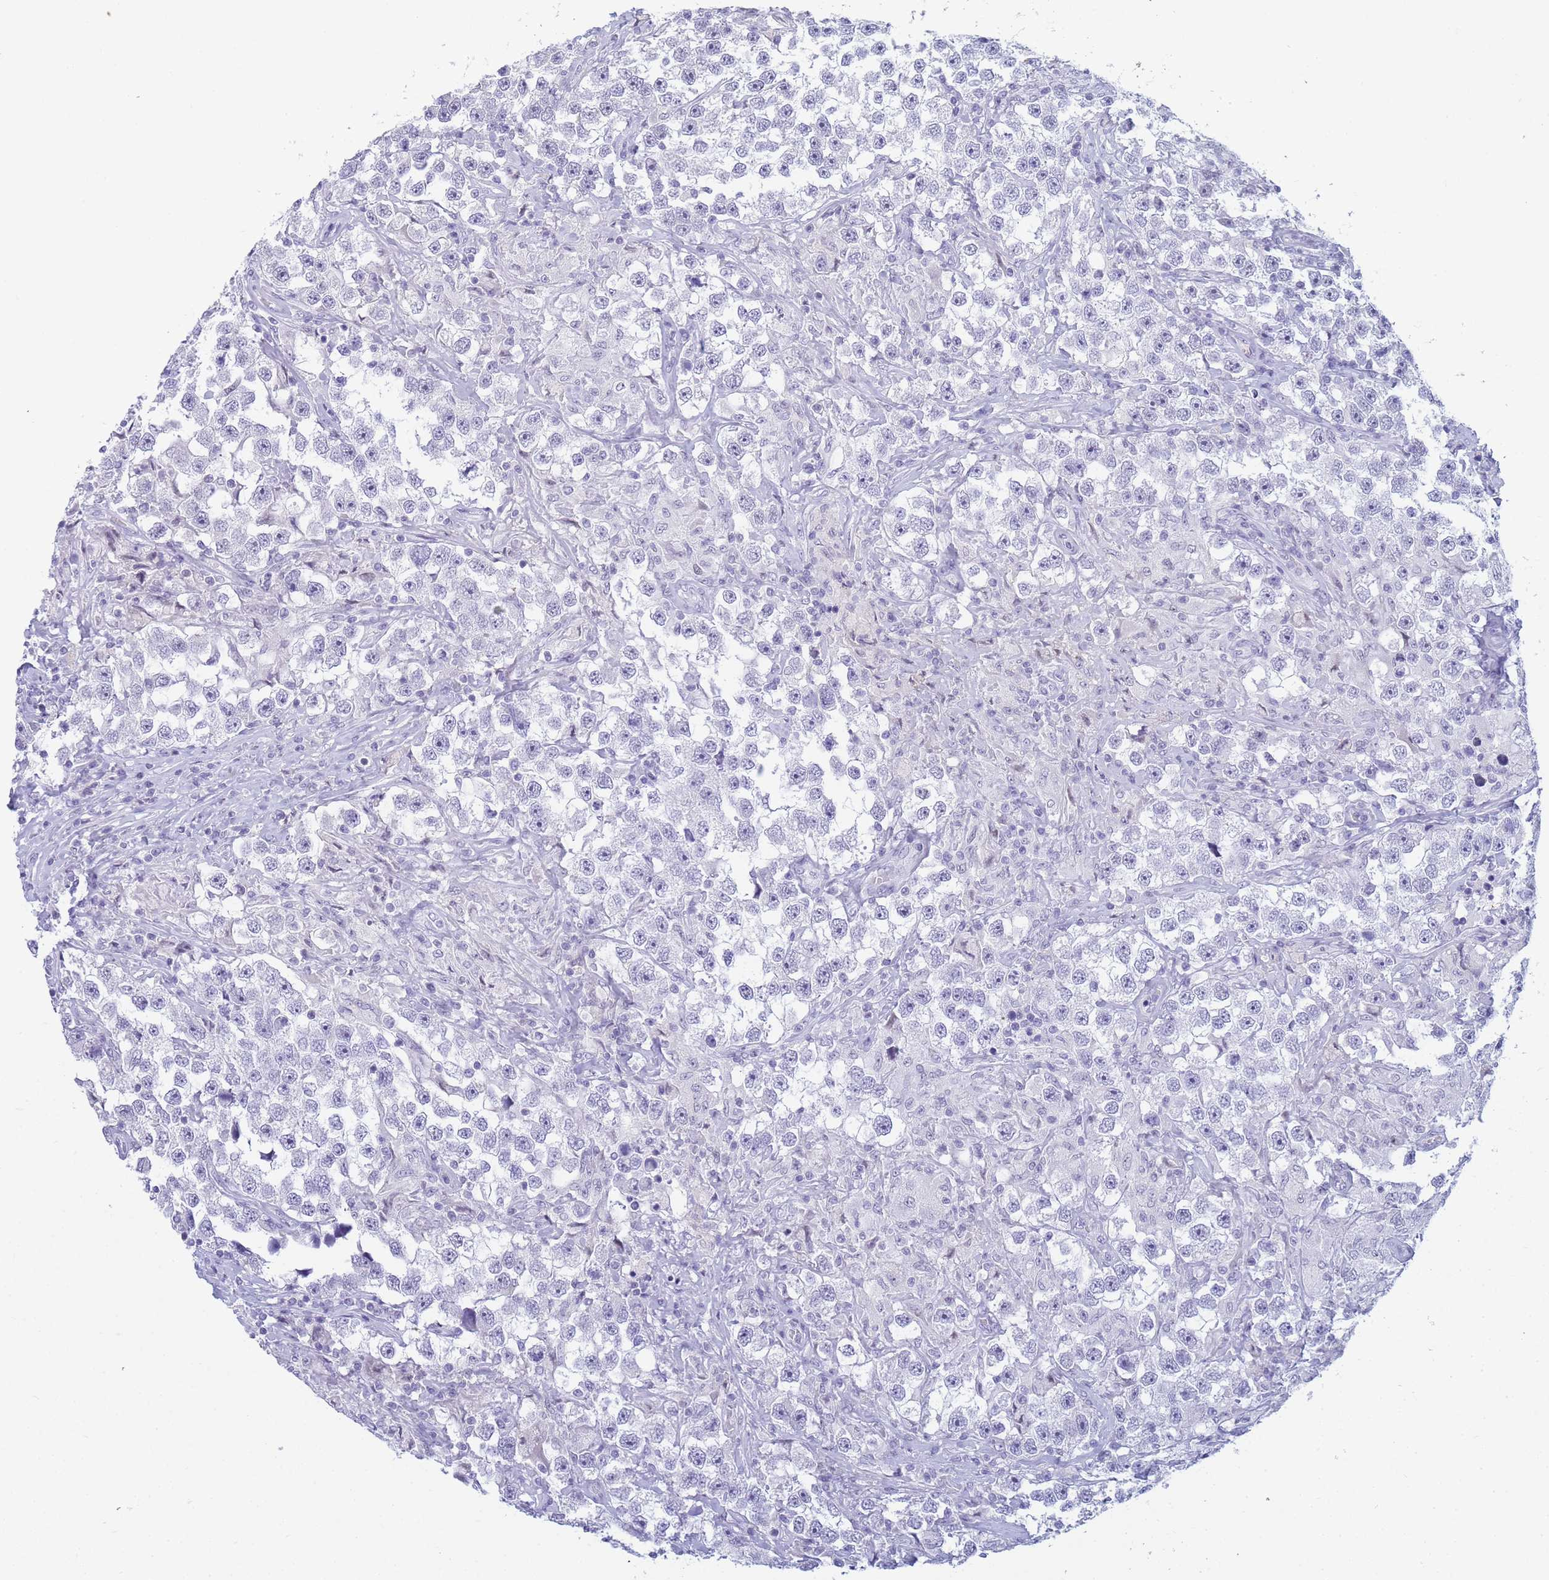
{"staining": {"intensity": "negative", "quantity": "none", "location": "none"}, "tissue": "testis cancer", "cell_type": "Tumor cells", "image_type": "cancer", "snomed": [{"axis": "morphology", "description": "Seminoma, NOS"}, {"axis": "topography", "description": "Testis"}], "caption": "Testis cancer (seminoma) was stained to show a protein in brown. There is no significant positivity in tumor cells.", "gene": "SNX20", "patient": {"sex": "male", "age": 46}}